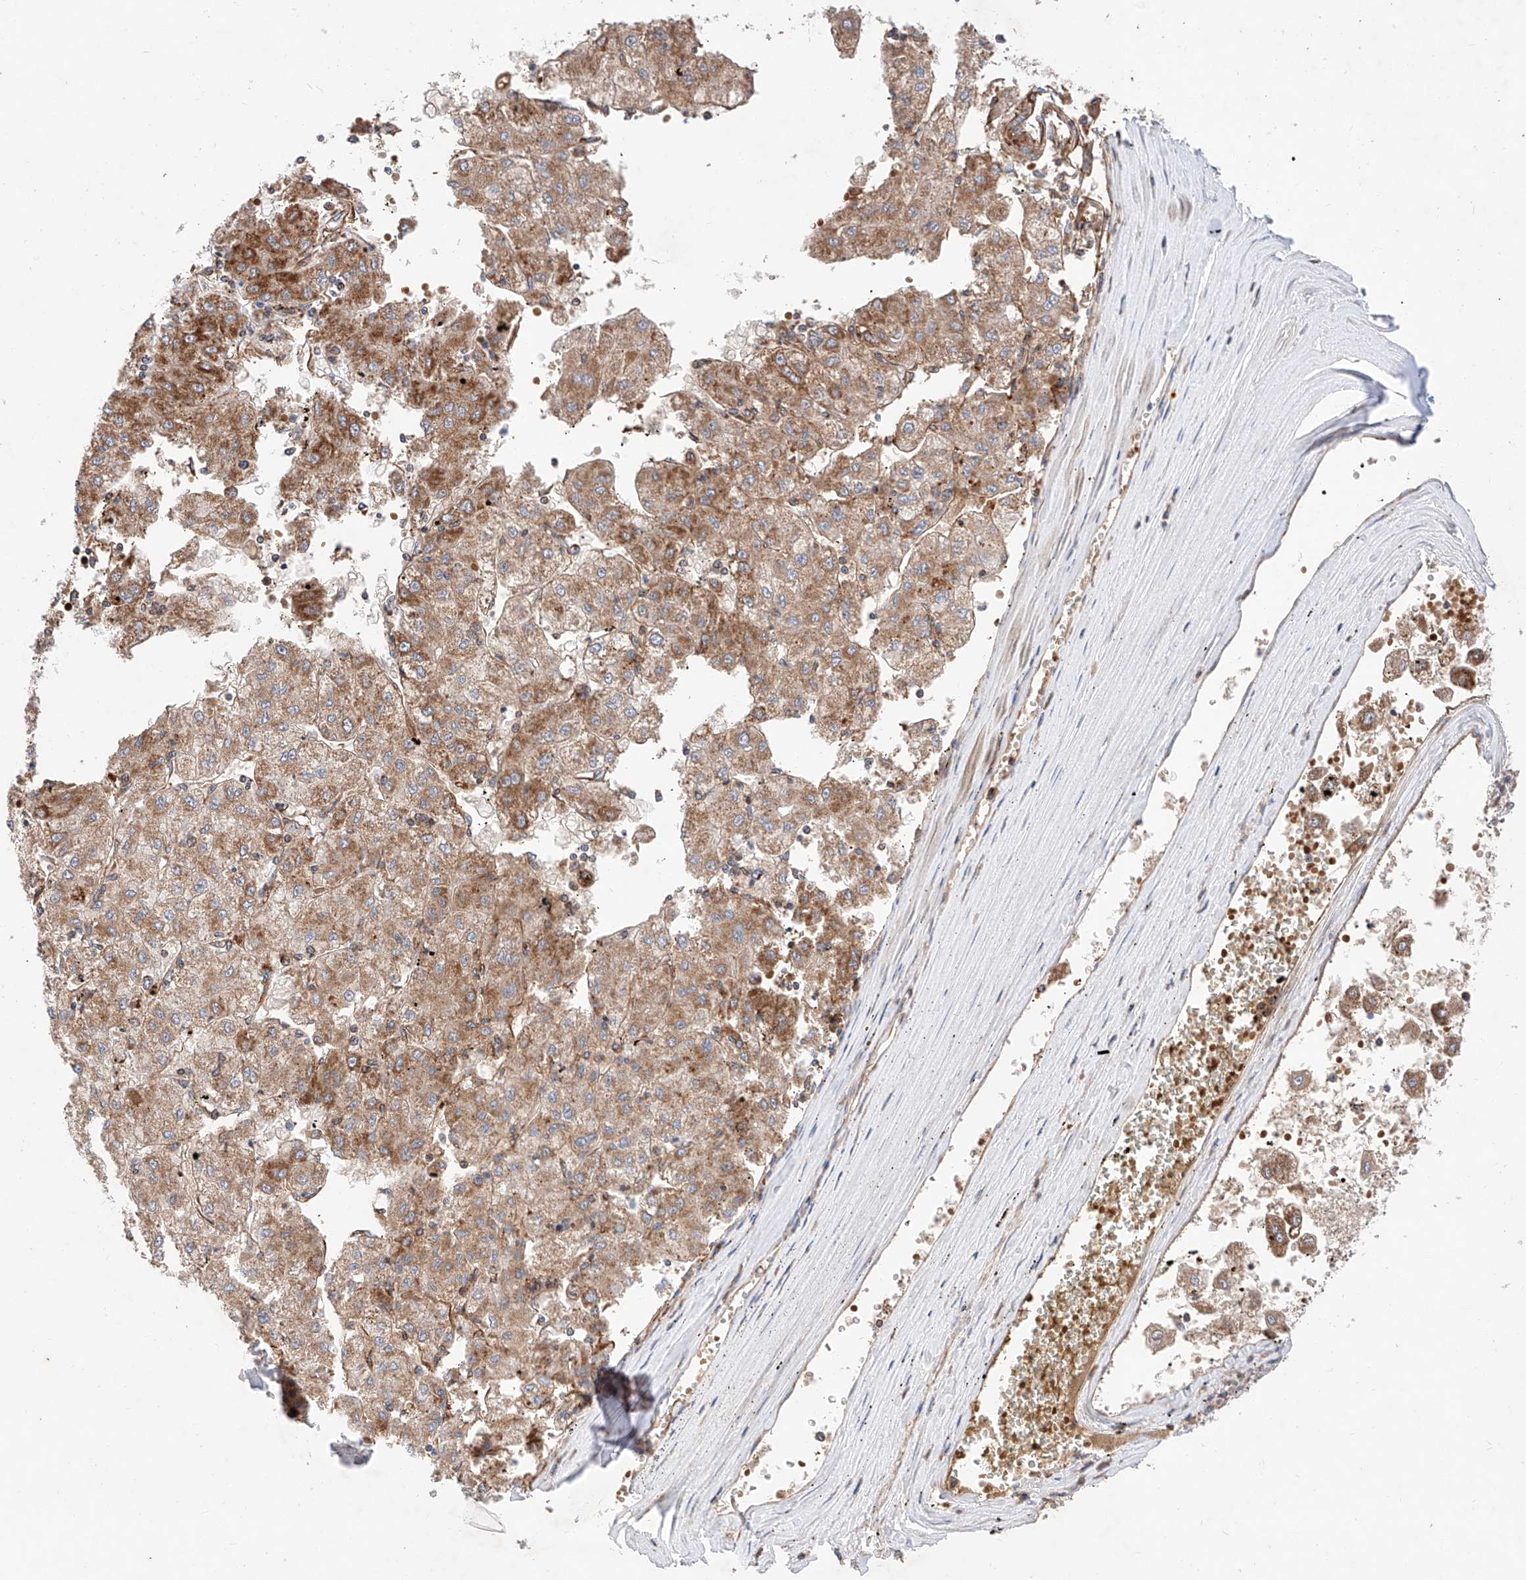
{"staining": {"intensity": "moderate", "quantity": ">75%", "location": "cytoplasmic/membranous"}, "tissue": "liver cancer", "cell_type": "Tumor cells", "image_type": "cancer", "snomed": [{"axis": "morphology", "description": "Carcinoma, Hepatocellular, NOS"}, {"axis": "topography", "description": "Liver"}], "caption": "Human liver hepatocellular carcinoma stained with a brown dye displays moderate cytoplasmic/membranous positive positivity in approximately >75% of tumor cells.", "gene": "NR1D1", "patient": {"sex": "male", "age": 72}}